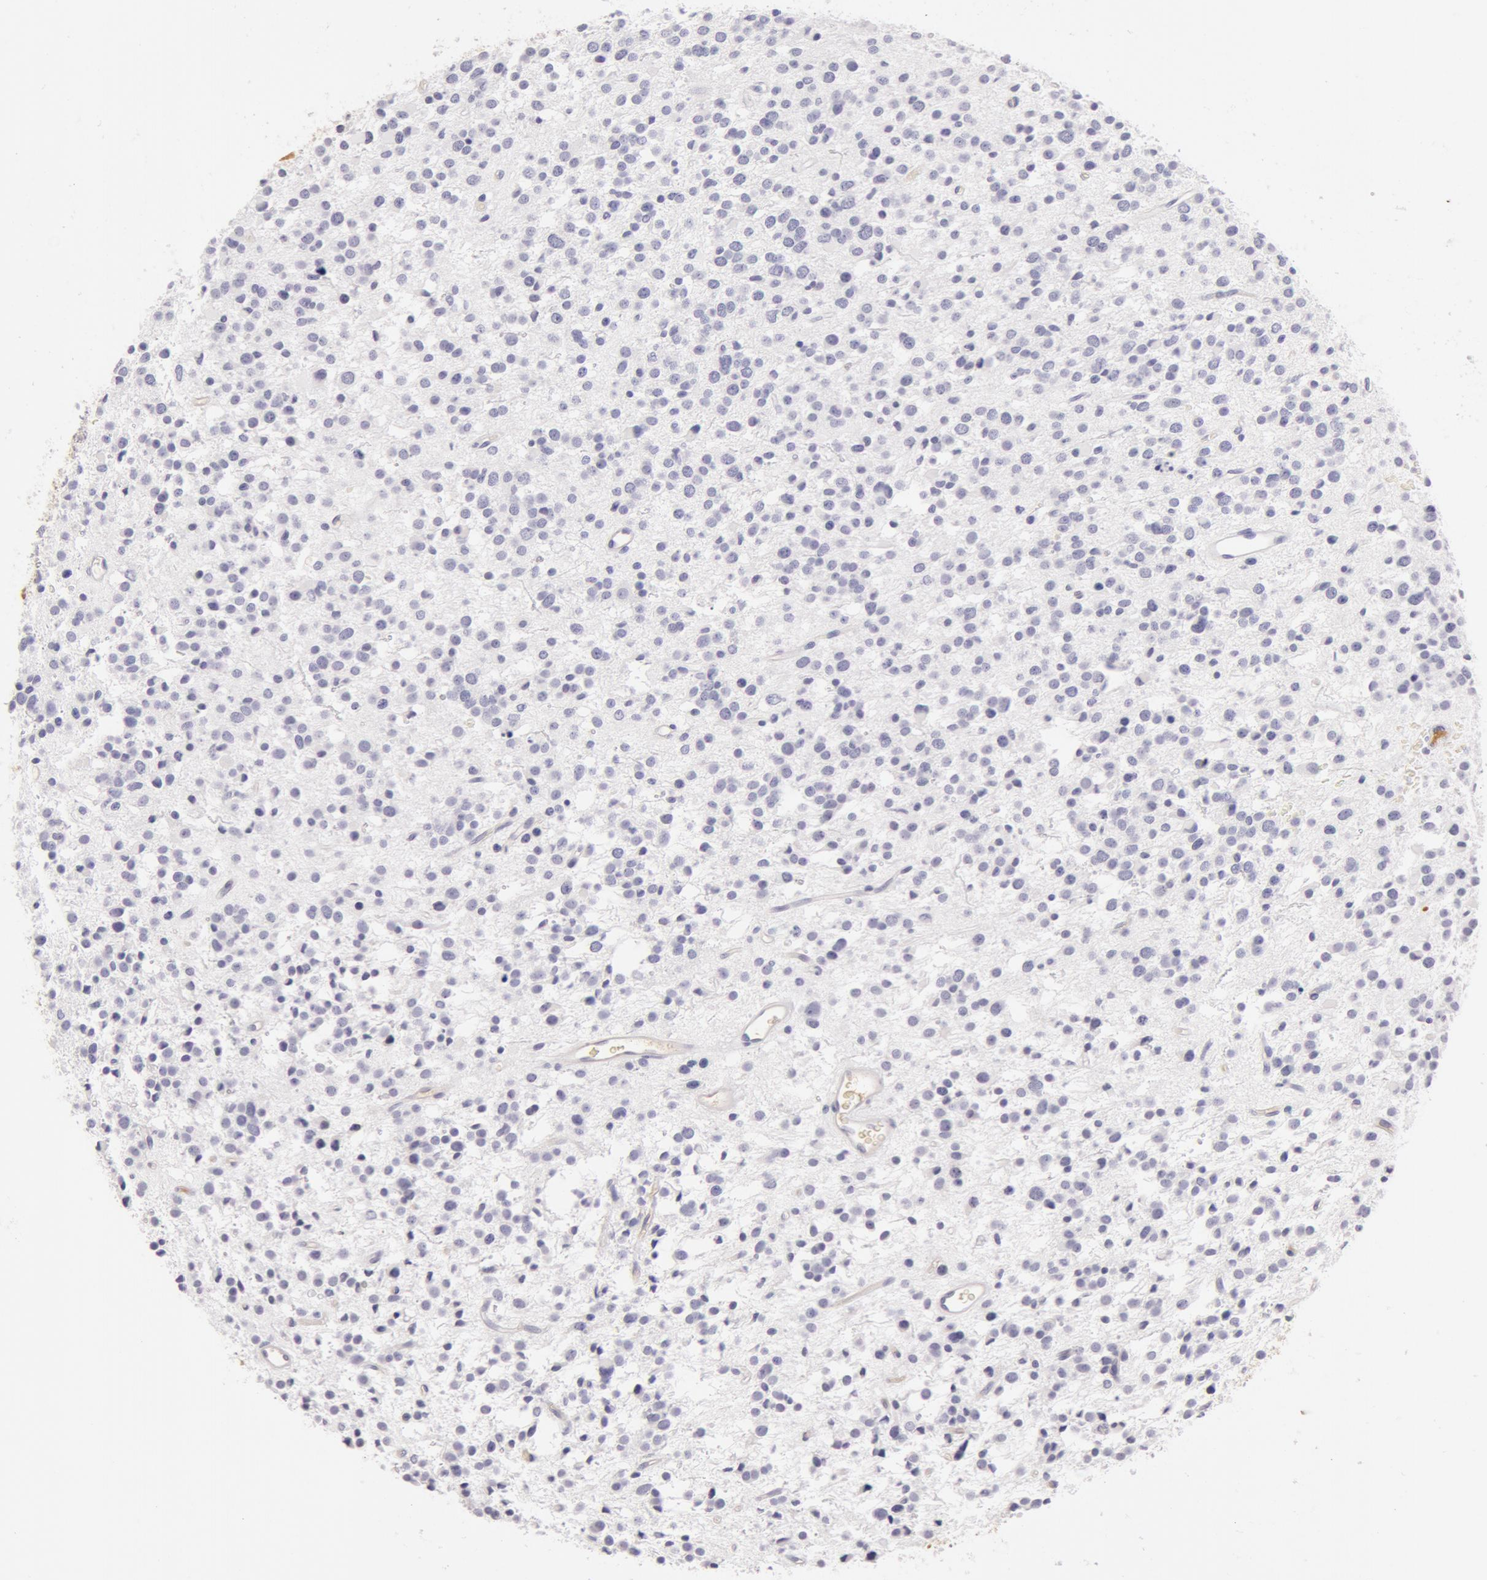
{"staining": {"intensity": "negative", "quantity": "none", "location": "none"}, "tissue": "glioma", "cell_type": "Tumor cells", "image_type": "cancer", "snomed": [{"axis": "morphology", "description": "Glioma, malignant, Low grade"}, {"axis": "topography", "description": "Brain"}], "caption": "High magnification brightfield microscopy of glioma stained with DAB (3,3'-diaminobenzidine) (brown) and counterstained with hematoxylin (blue): tumor cells show no significant positivity.", "gene": "AHSG", "patient": {"sex": "female", "age": 36}}